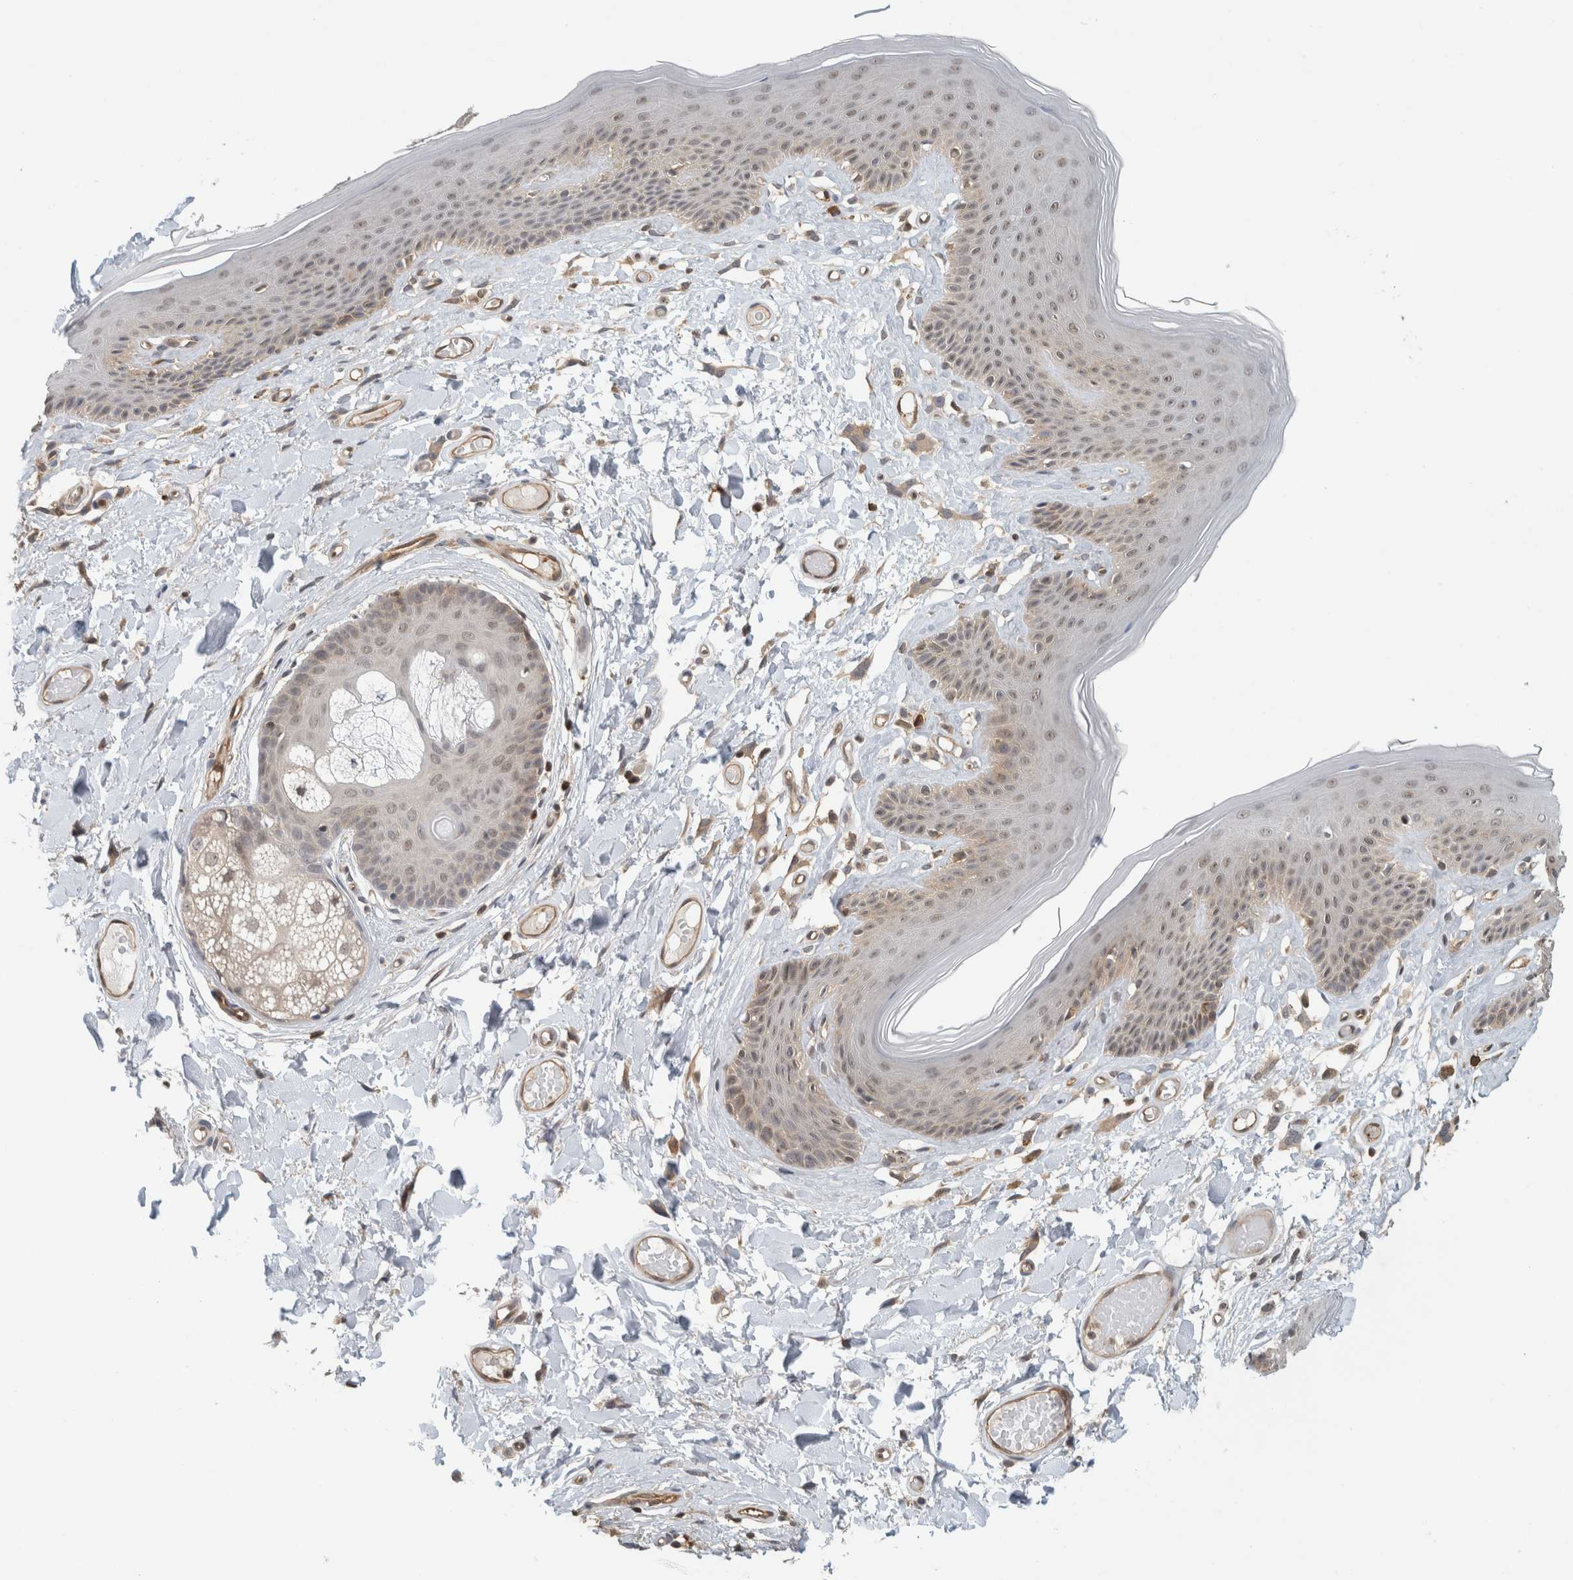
{"staining": {"intensity": "moderate", "quantity": "25%-75%", "location": "cytoplasmic/membranous,nuclear"}, "tissue": "skin", "cell_type": "Epidermal cells", "image_type": "normal", "snomed": [{"axis": "morphology", "description": "Normal tissue, NOS"}, {"axis": "topography", "description": "Vulva"}], "caption": "This photomicrograph displays unremarkable skin stained with IHC to label a protein in brown. The cytoplasmic/membranous,nuclear of epidermal cells show moderate positivity for the protein. Nuclei are counter-stained blue.", "gene": "PFDN4", "patient": {"sex": "female", "age": 73}}